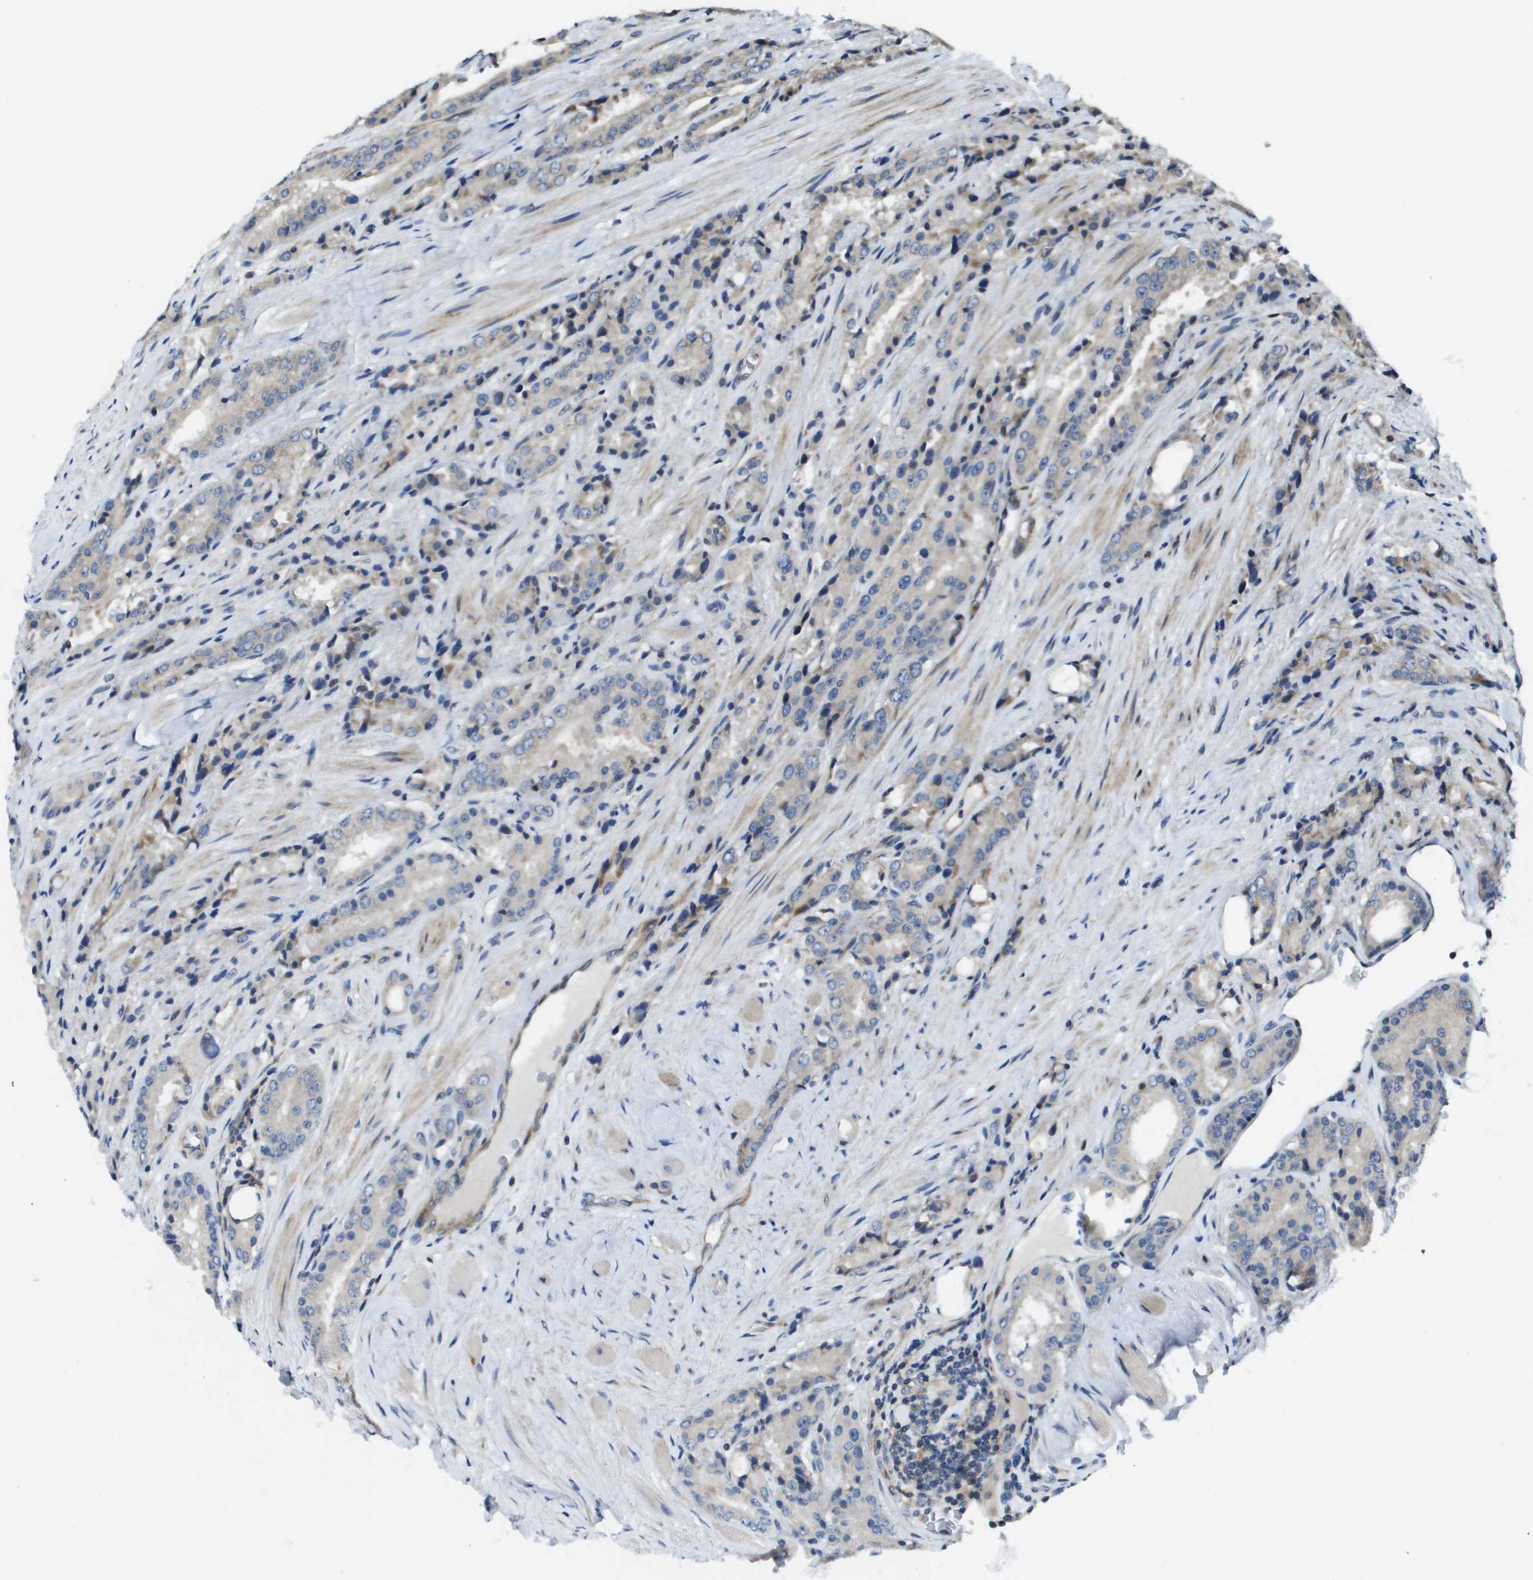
{"staining": {"intensity": "weak", "quantity": "<25%", "location": "cytoplasmic/membranous"}, "tissue": "prostate cancer", "cell_type": "Tumor cells", "image_type": "cancer", "snomed": [{"axis": "morphology", "description": "Adenocarcinoma, High grade"}, {"axis": "topography", "description": "Prostate"}], "caption": "DAB immunohistochemical staining of human prostate cancer demonstrates no significant positivity in tumor cells. The staining was performed using DAB (3,3'-diaminobenzidine) to visualize the protein expression in brown, while the nuclei were stained in blue with hematoxylin (Magnification: 20x).", "gene": "SCN4B", "patient": {"sex": "male", "age": 71}}